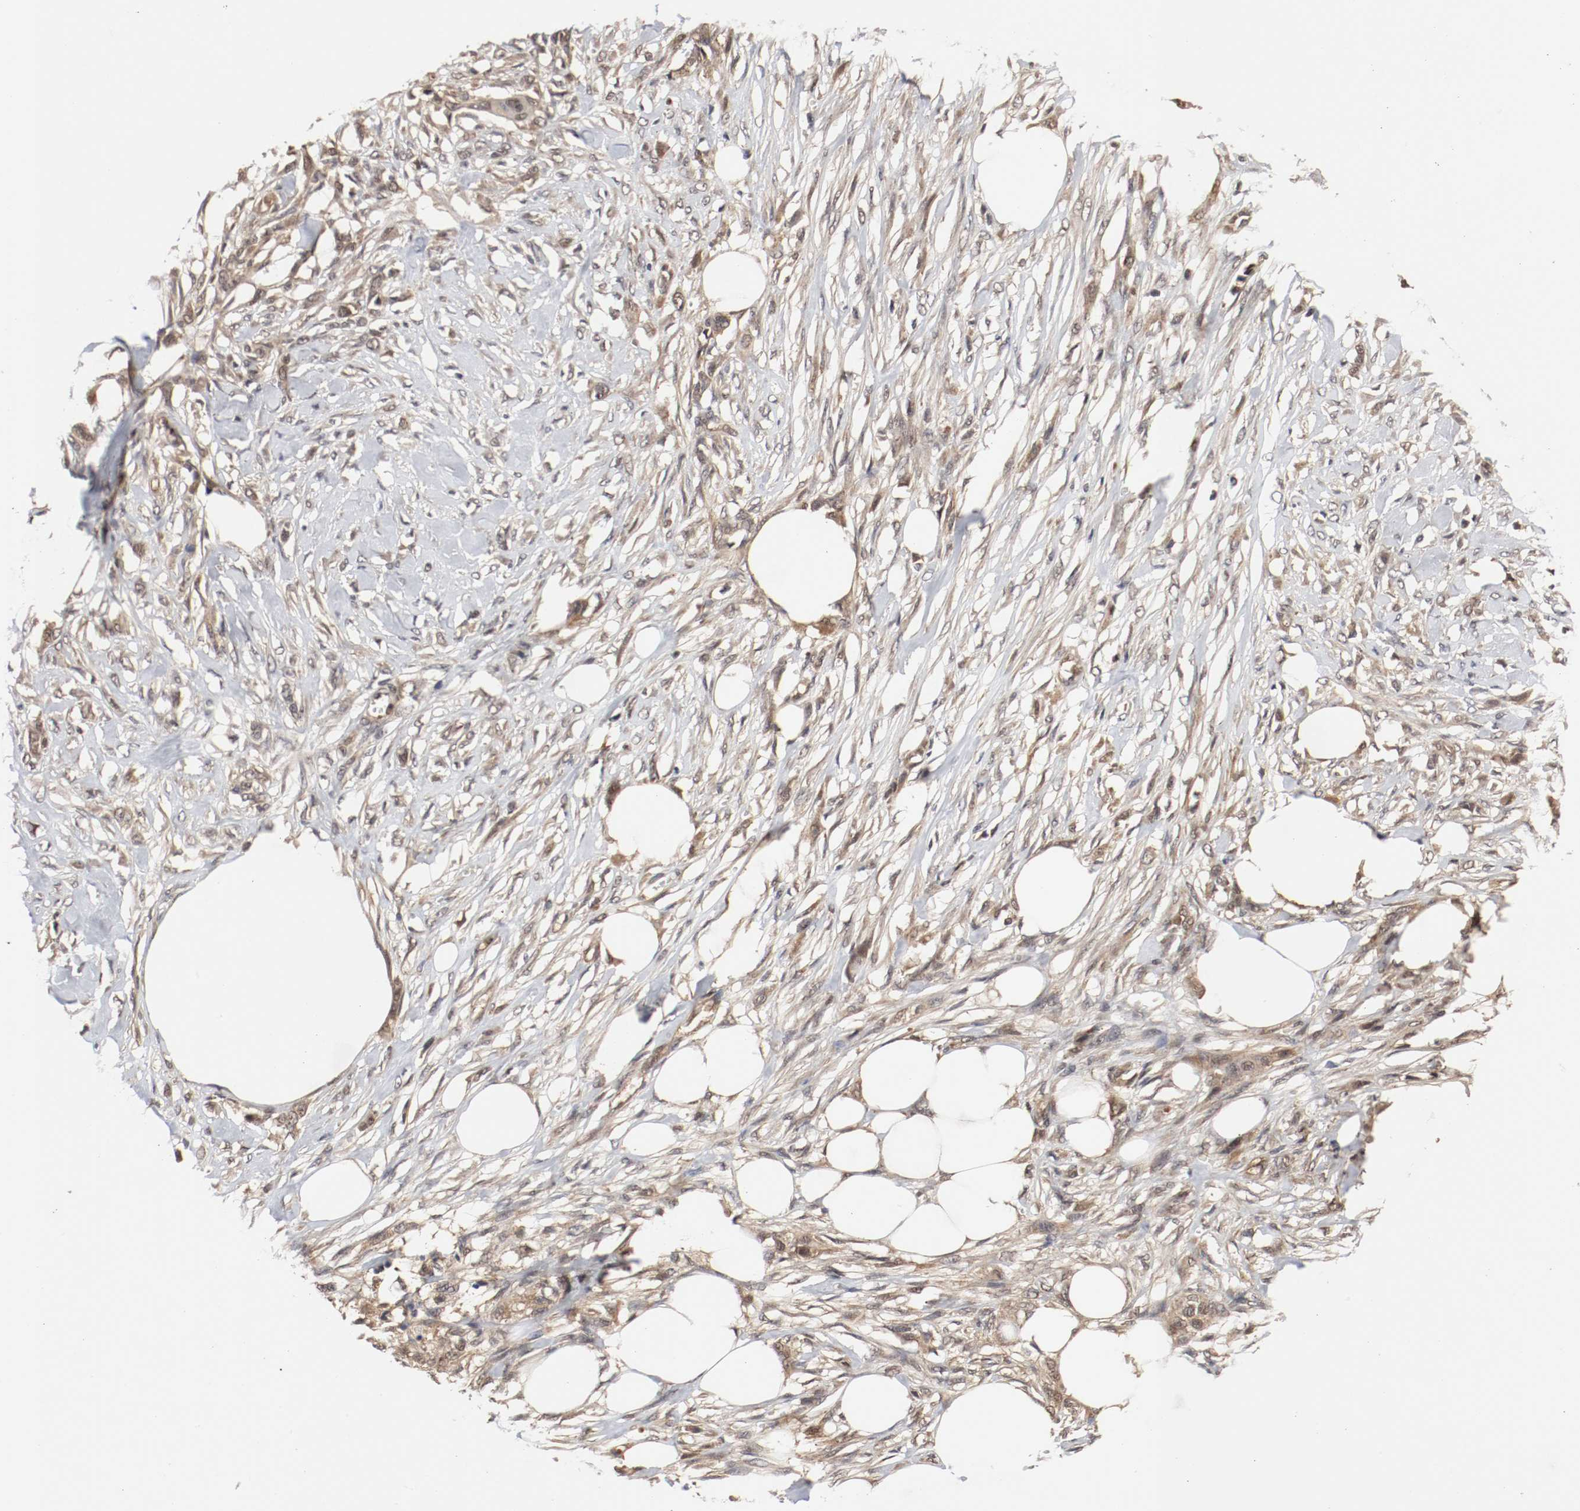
{"staining": {"intensity": "moderate", "quantity": ">75%", "location": "cytoplasmic/membranous,nuclear"}, "tissue": "skin cancer", "cell_type": "Tumor cells", "image_type": "cancer", "snomed": [{"axis": "morphology", "description": "Normal tissue, NOS"}, {"axis": "morphology", "description": "Squamous cell carcinoma, NOS"}, {"axis": "topography", "description": "Skin"}], "caption": "Moderate cytoplasmic/membranous and nuclear protein positivity is appreciated in about >75% of tumor cells in skin cancer.", "gene": "AFG3L2", "patient": {"sex": "female", "age": 59}}